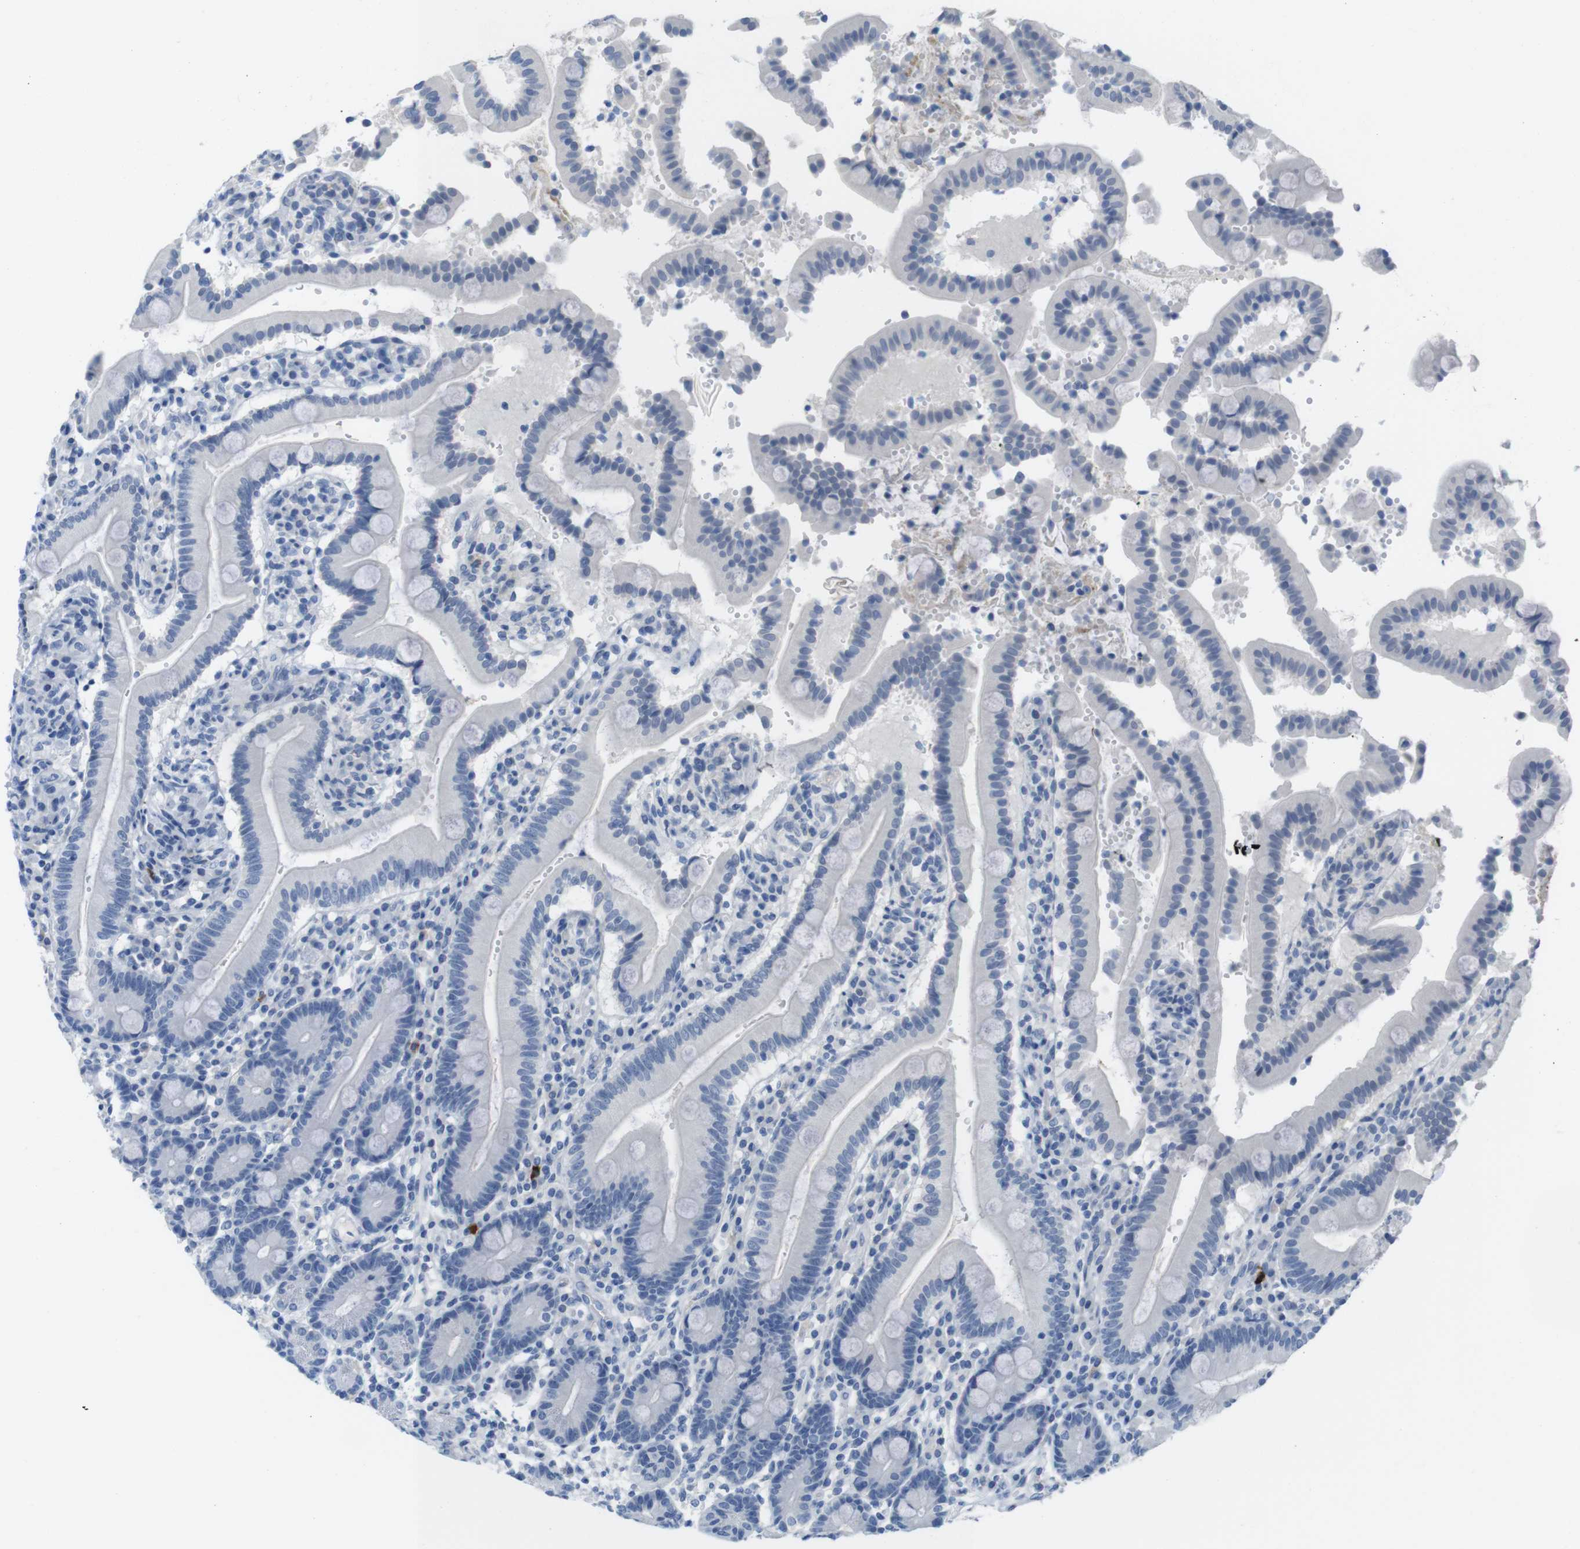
{"staining": {"intensity": "negative", "quantity": "none", "location": "none"}, "tissue": "duodenum", "cell_type": "Glandular cells", "image_type": "normal", "snomed": [{"axis": "morphology", "description": "Normal tissue, NOS"}, {"axis": "topography", "description": "Small intestine, NOS"}], "caption": "A high-resolution histopathology image shows immunohistochemistry staining of benign duodenum, which demonstrates no significant expression in glandular cells. Nuclei are stained in blue.", "gene": "OPN1SW", "patient": {"sex": "female", "age": 71}}